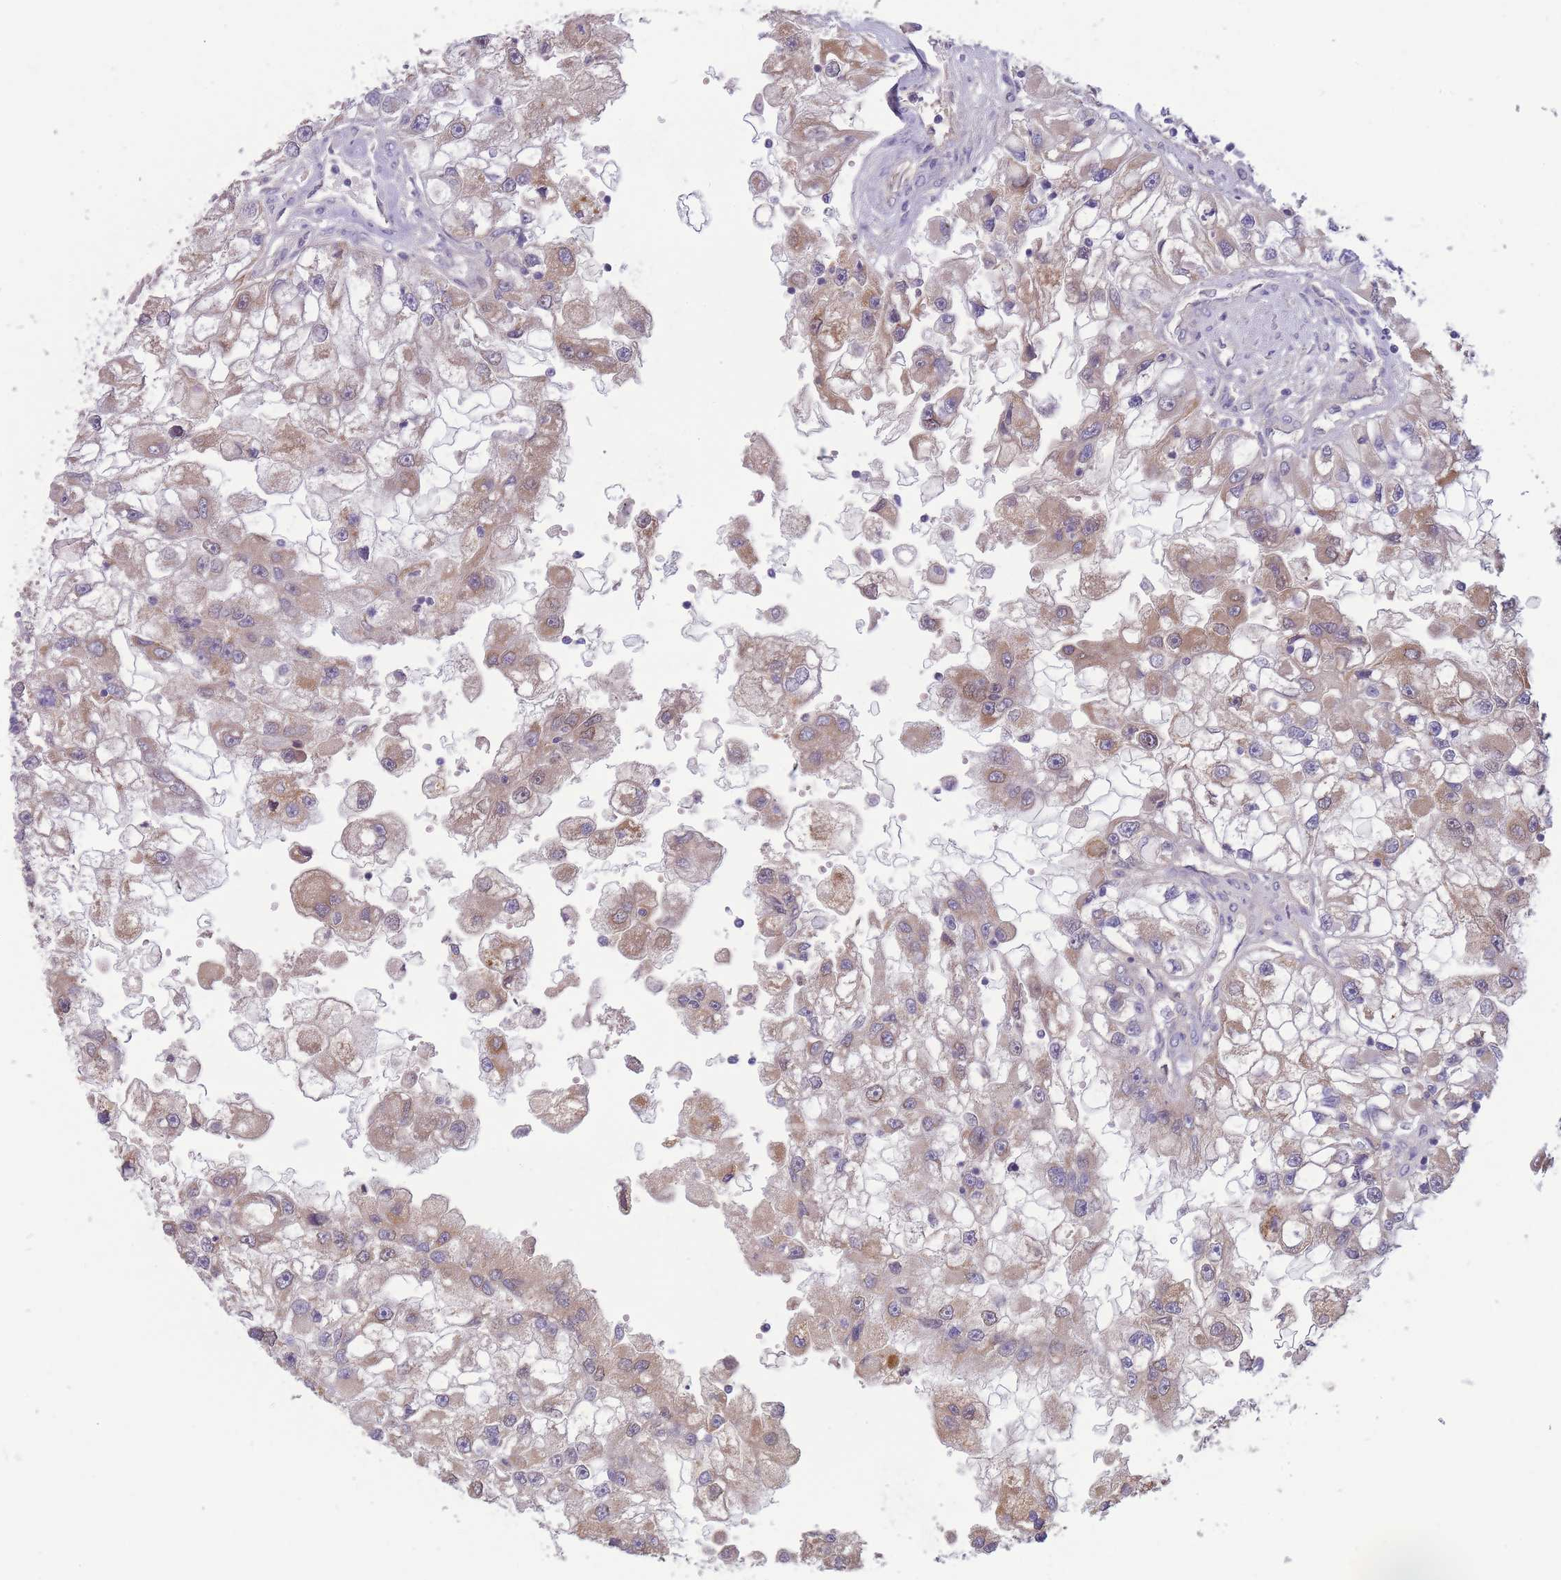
{"staining": {"intensity": "weak", "quantity": "25%-75%", "location": "cytoplasmic/membranous"}, "tissue": "renal cancer", "cell_type": "Tumor cells", "image_type": "cancer", "snomed": [{"axis": "morphology", "description": "Adenocarcinoma, NOS"}, {"axis": "topography", "description": "Kidney"}], "caption": "Renal adenocarcinoma tissue displays weak cytoplasmic/membranous staining in approximately 25%-75% of tumor cells, visualized by immunohistochemistry. (DAB IHC, brown staining for protein, blue staining for nuclei).", "gene": "NDUFAF5", "patient": {"sex": "male", "age": 63}}